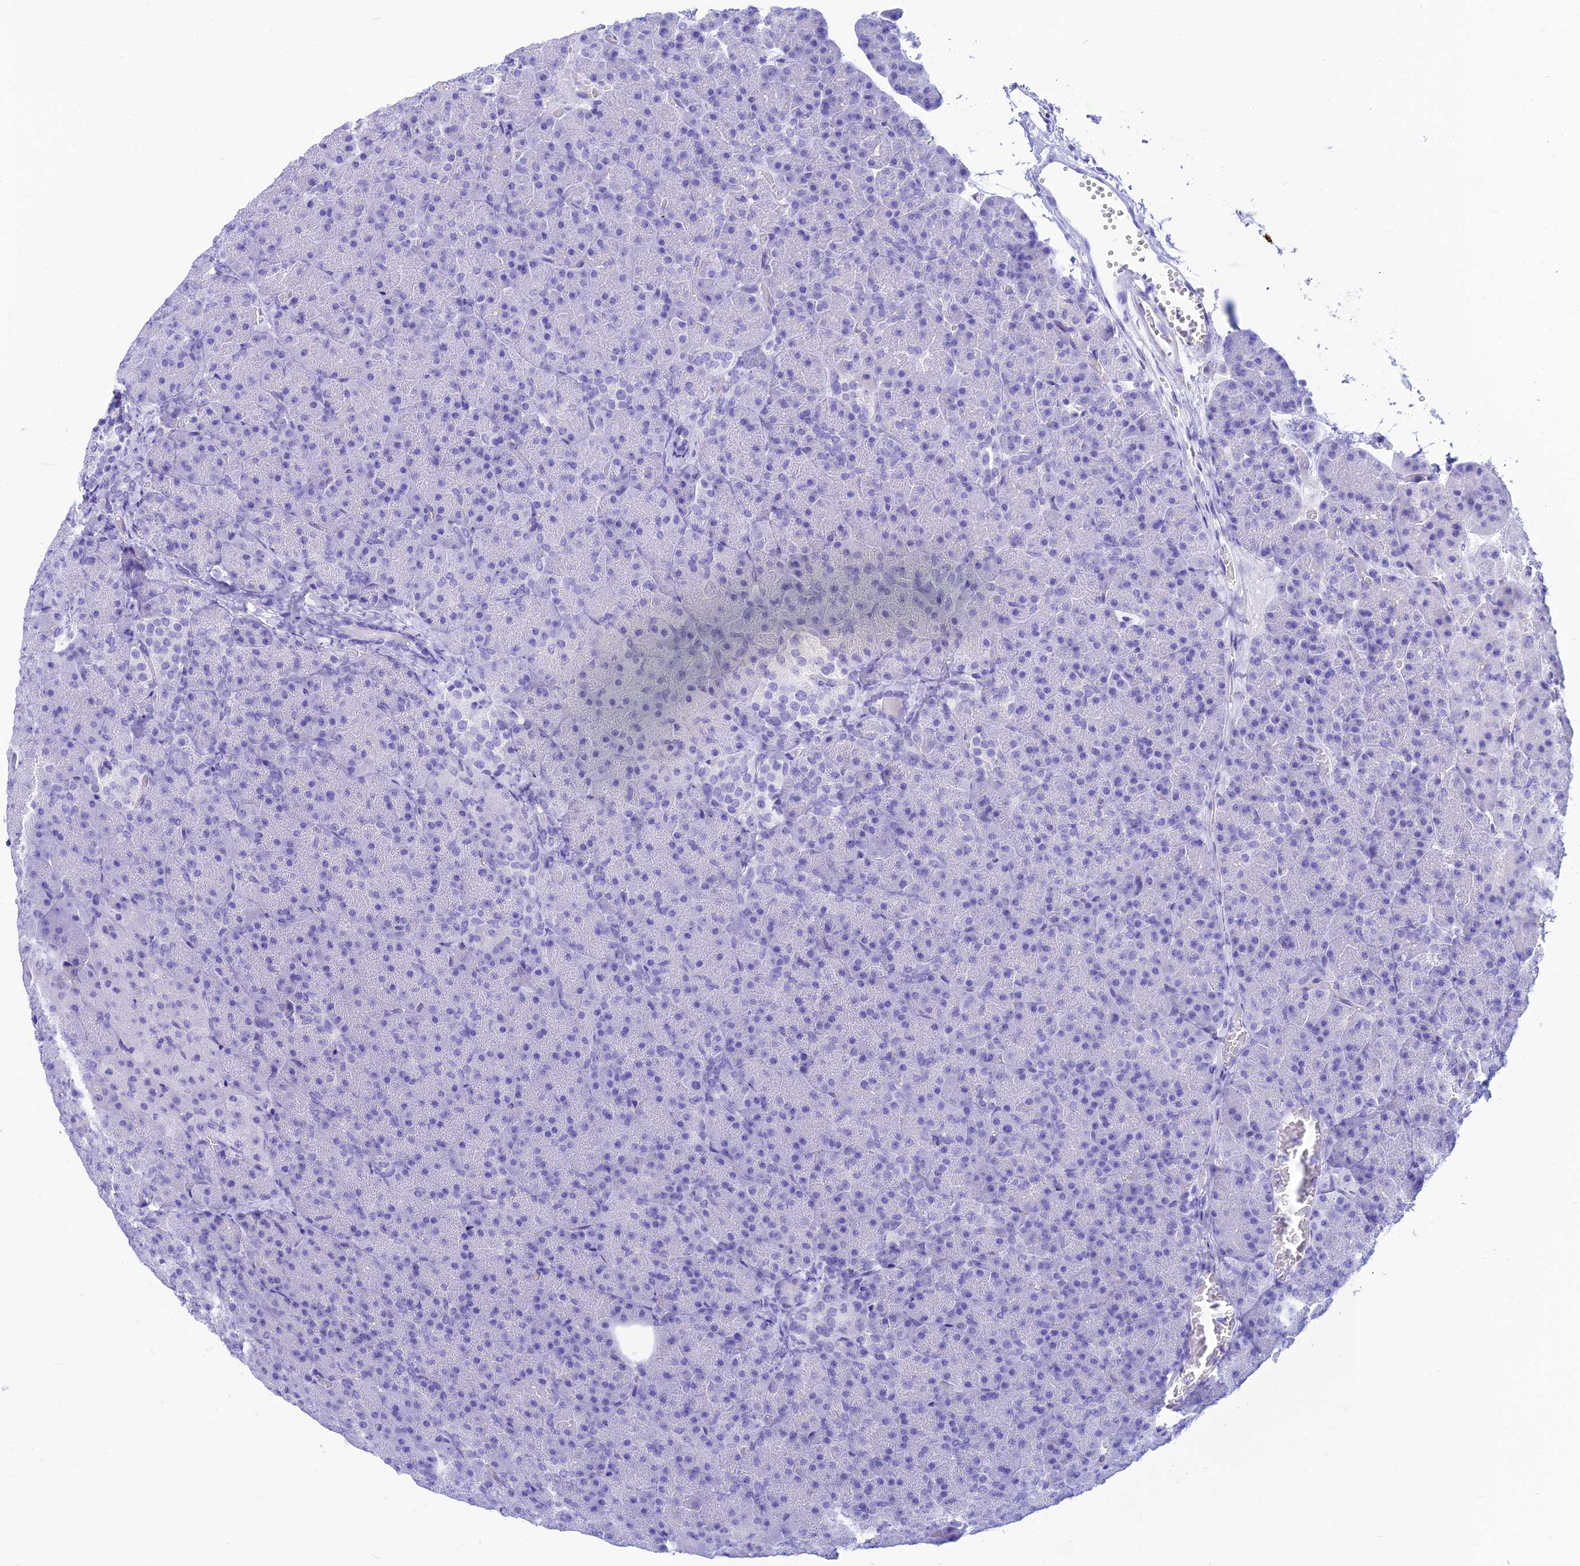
{"staining": {"intensity": "negative", "quantity": "none", "location": "none"}, "tissue": "pancreas", "cell_type": "Exocrine glandular cells", "image_type": "normal", "snomed": [{"axis": "morphology", "description": "Normal tissue, NOS"}, {"axis": "morphology", "description": "Carcinoid, malignant, NOS"}, {"axis": "topography", "description": "Pancreas"}], "caption": "IHC histopathology image of benign pancreas: pancreas stained with DAB (3,3'-diaminobenzidine) shows no significant protein expression in exocrine glandular cells.", "gene": "PRNP", "patient": {"sex": "female", "age": 35}}